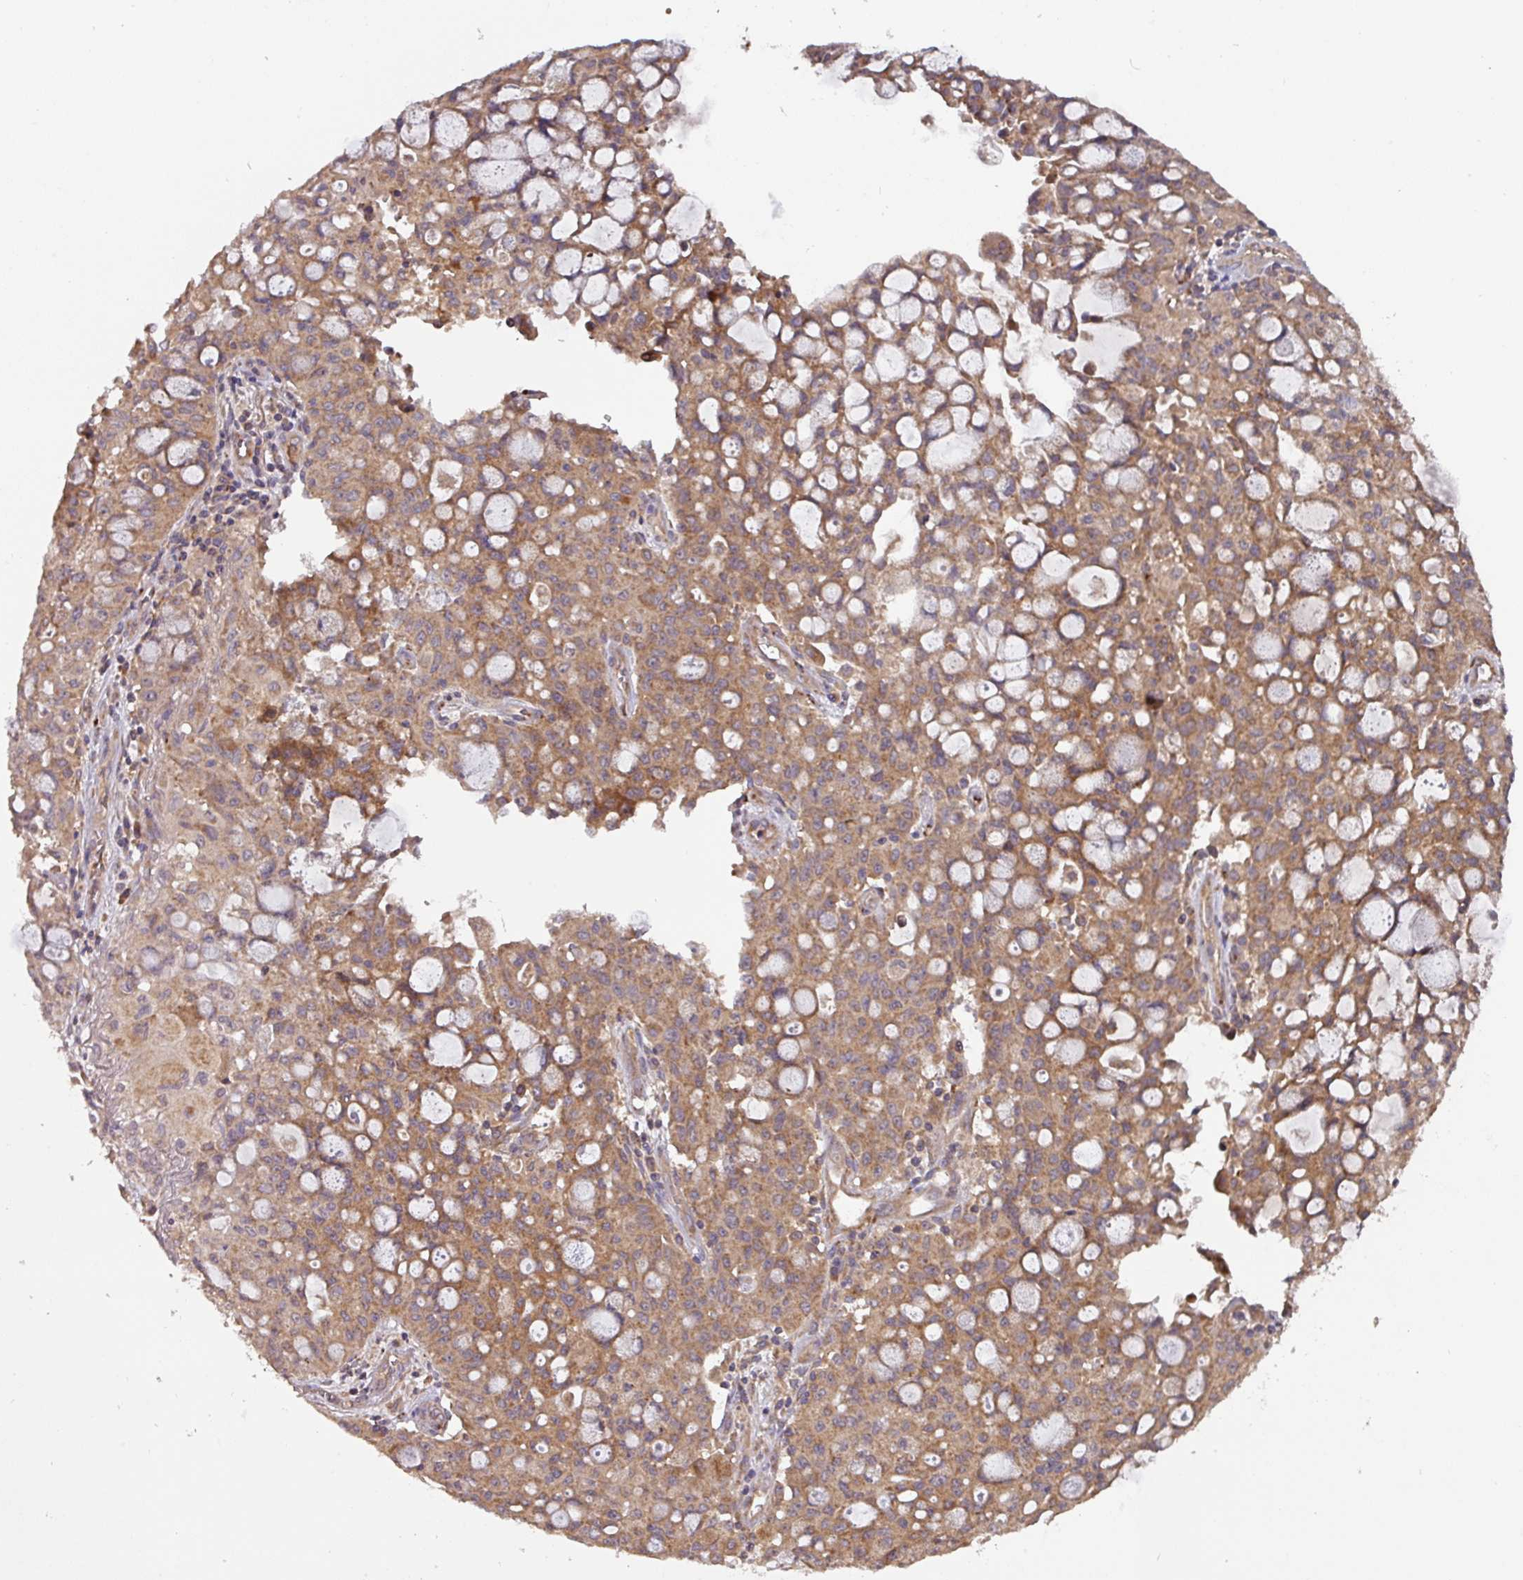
{"staining": {"intensity": "moderate", "quantity": ">75%", "location": "cytoplasmic/membranous"}, "tissue": "lung cancer", "cell_type": "Tumor cells", "image_type": "cancer", "snomed": [{"axis": "morphology", "description": "Adenocarcinoma, NOS"}, {"axis": "topography", "description": "Lung"}], "caption": "Tumor cells display medium levels of moderate cytoplasmic/membranous positivity in approximately >75% of cells in human lung cancer.", "gene": "MRRF", "patient": {"sex": "female", "age": 44}}